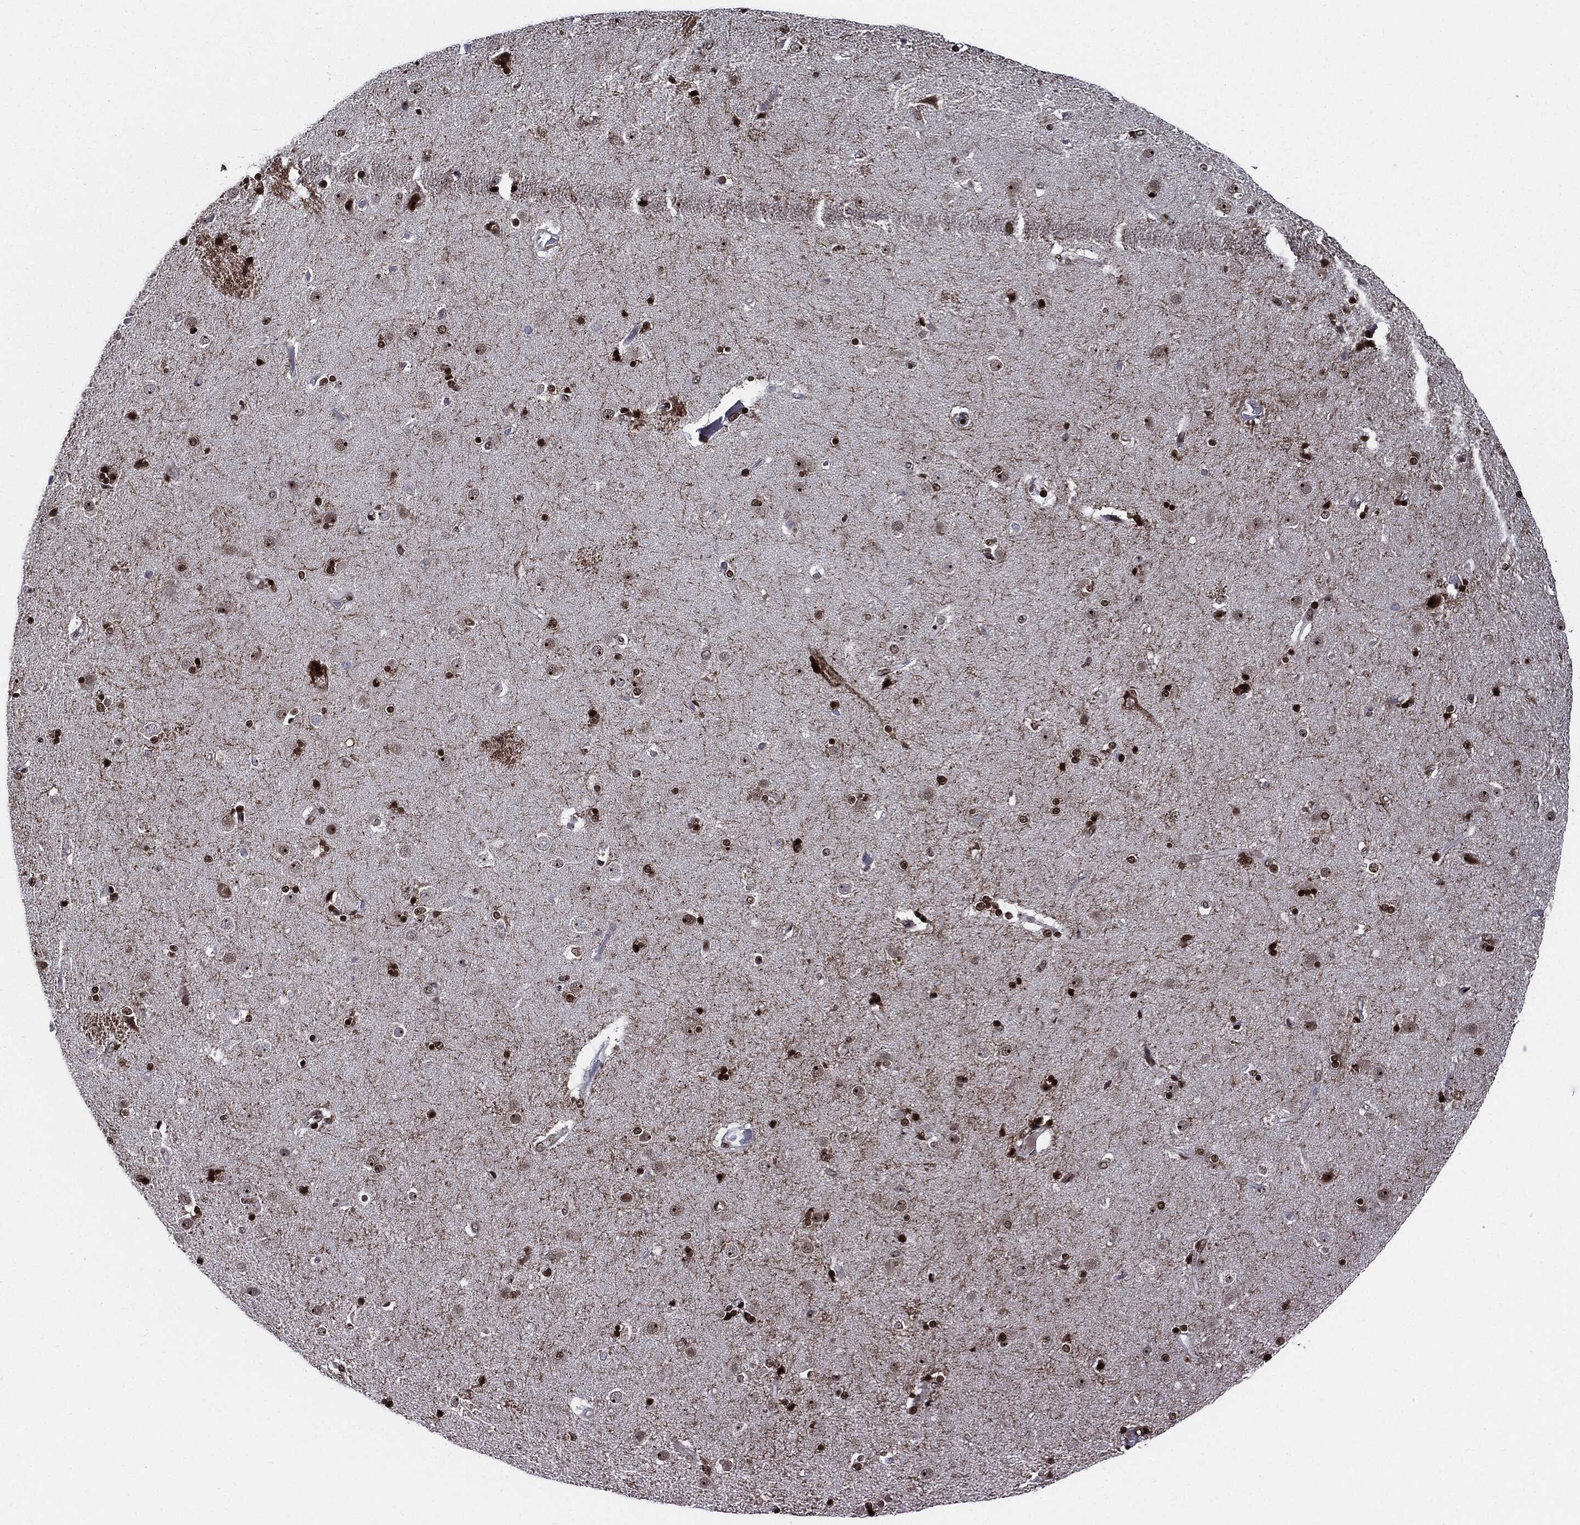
{"staining": {"intensity": "strong", "quantity": "25%-75%", "location": "nuclear"}, "tissue": "caudate", "cell_type": "Glial cells", "image_type": "normal", "snomed": [{"axis": "morphology", "description": "Normal tissue, NOS"}, {"axis": "topography", "description": "Lateral ventricle wall"}], "caption": "This histopathology image demonstrates IHC staining of unremarkable caudate, with high strong nuclear positivity in about 25%-75% of glial cells.", "gene": "ZFP91", "patient": {"sex": "female", "age": 71}}